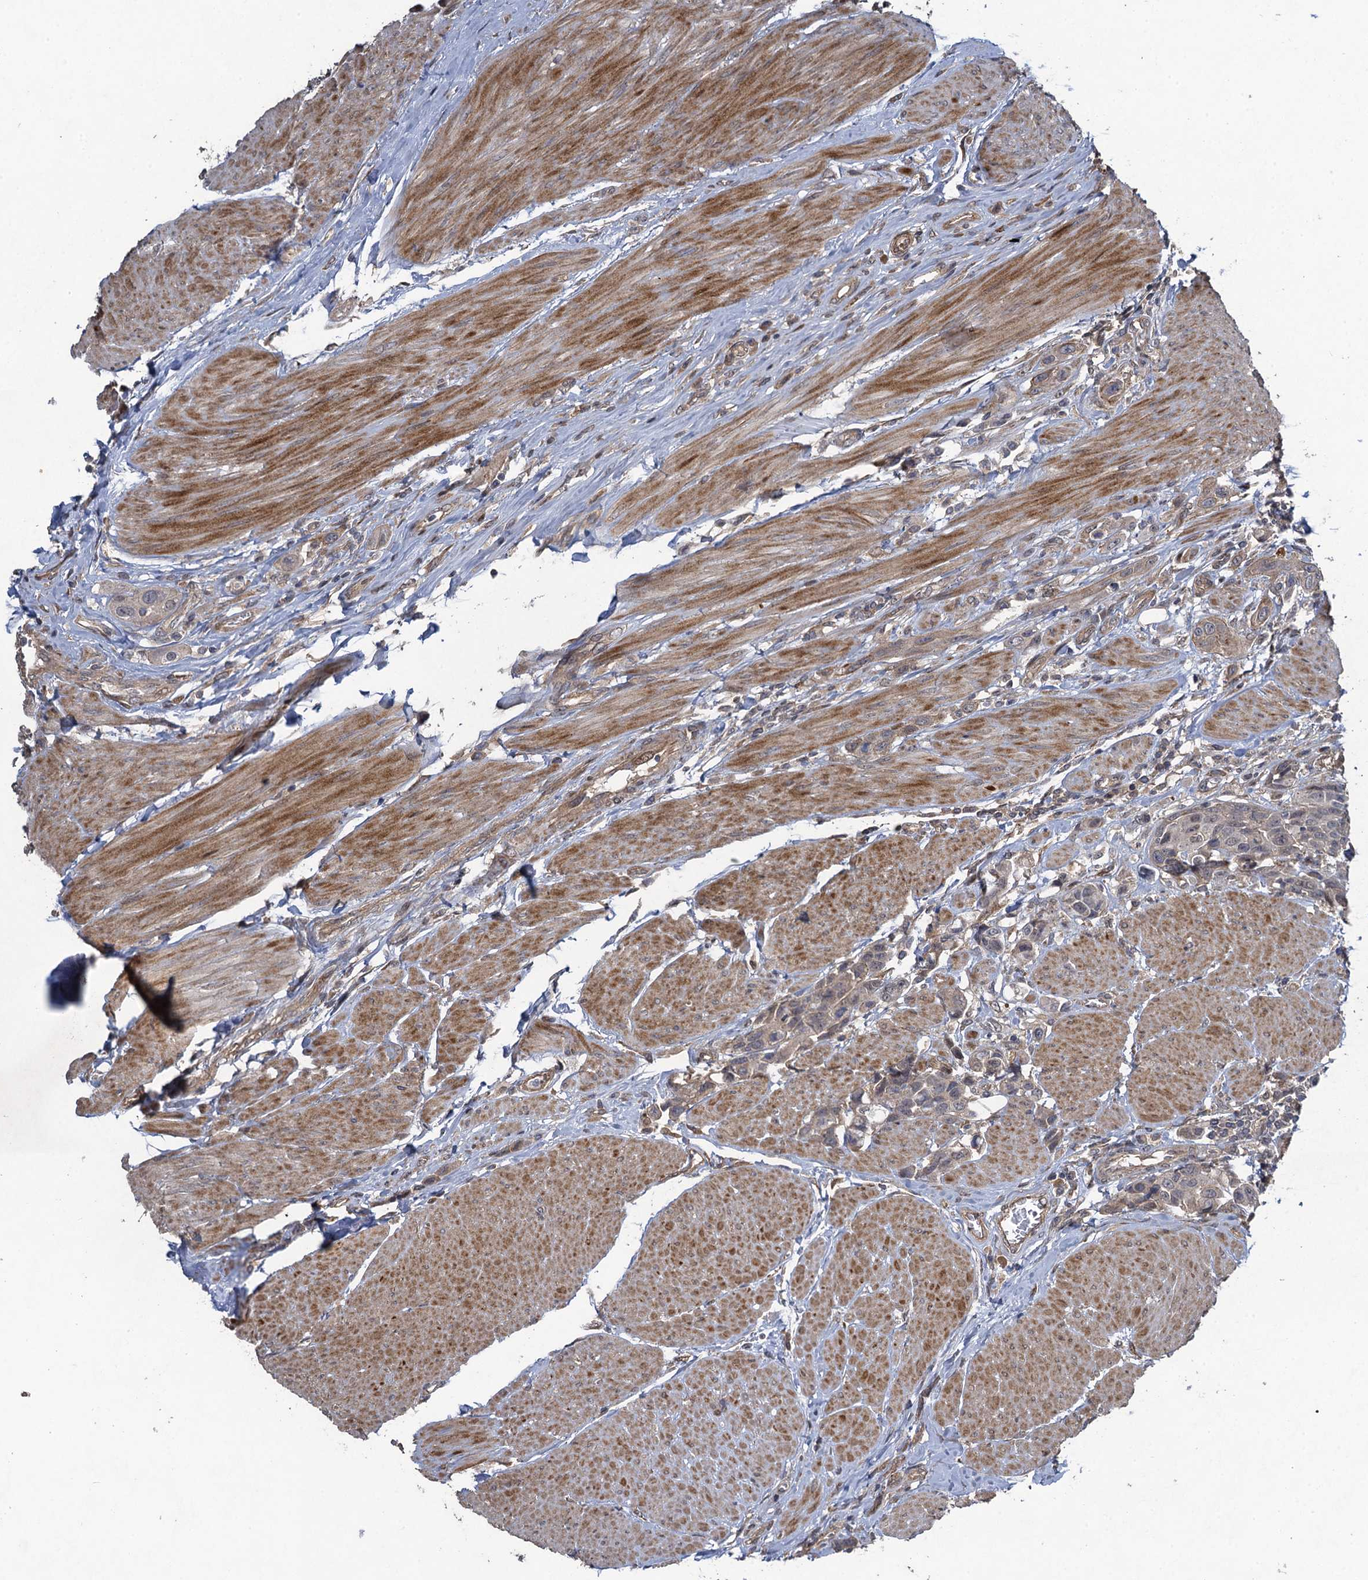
{"staining": {"intensity": "weak", "quantity": "<25%", "location": "cytoplasmic/membranous"}, "tissue": "urothelial cancer", "cell_type": "Tumor cells", "image_type": "cancer", "snomed": [{"axis": "morphology", "description": "Urothelial carcinoma, High grade"}, {"axis": "topography", "description": "Urinary bladder"}], "caption": "Urothelial carcinoma (high-grade) stained for a protein using IHC reveals no staining tumor cells.", "gene": "NUDT22", "patient": {"sex": "male", "age": 50}}